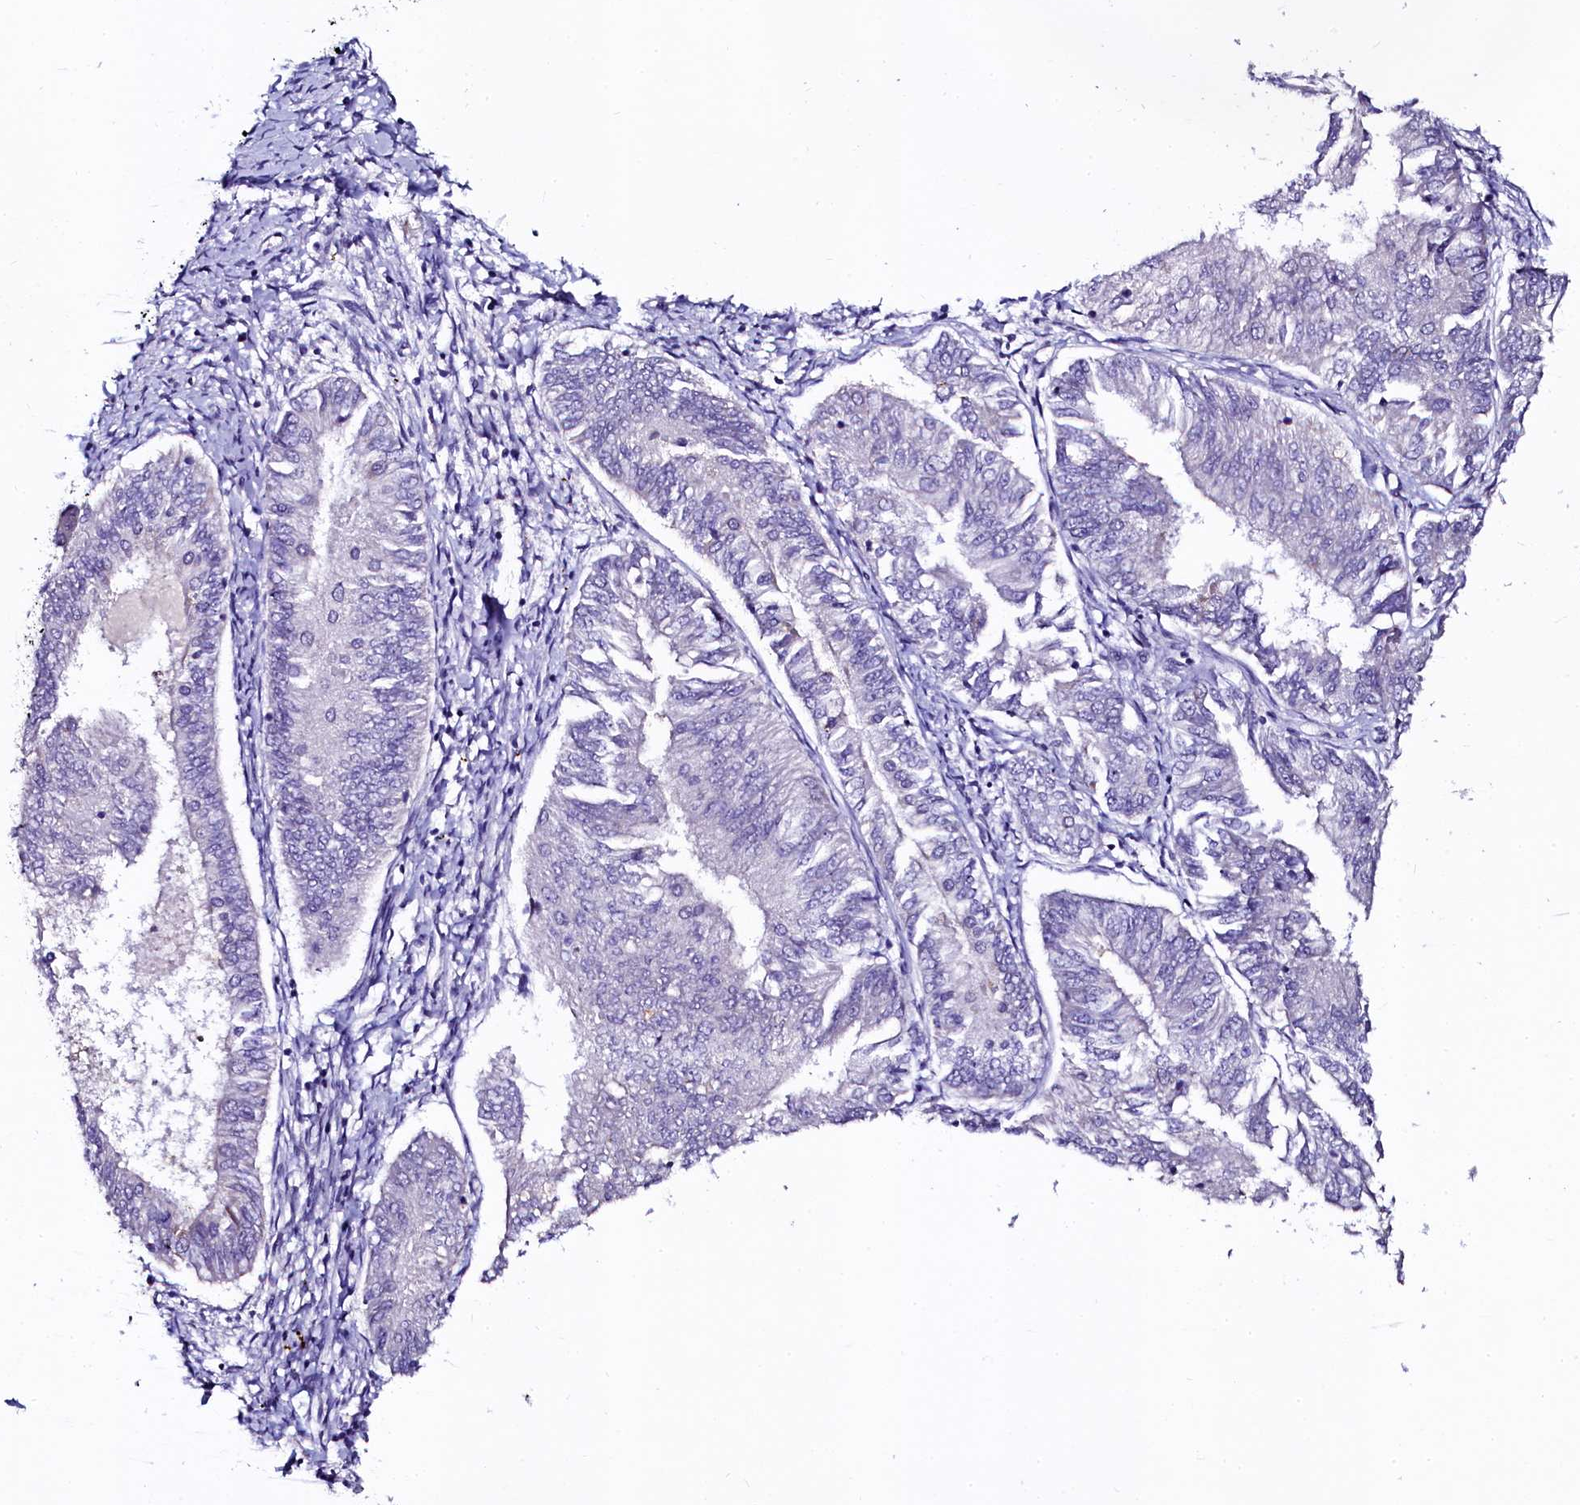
{"staining": {"intensity": "negative", "quantity": "none", "location": "none"}, "tissue": "endometrial cancer", "cell_type": "Tumor cells", "image_type": "cancer", "snomed": [{"axis": "morphology", "description": "Adenocarcinoma, NOS"}, {"axis": "topography", "description": "Endometrium"}], "caption": "DAB (3,3'-diaminobenzidine) immunohistochemical staining of human endometrial cancer demonstrates no significant staining in tumor cells. The staining was performed using DAB (3,3'-diaminobenzidine) to visualize the protein expression in brown, while the nuclei were stained in blue with hematoxylin (Magnification: 20x).", "gene": "CTDSPL2", "patient": {"sex": "female", "age": 58}}